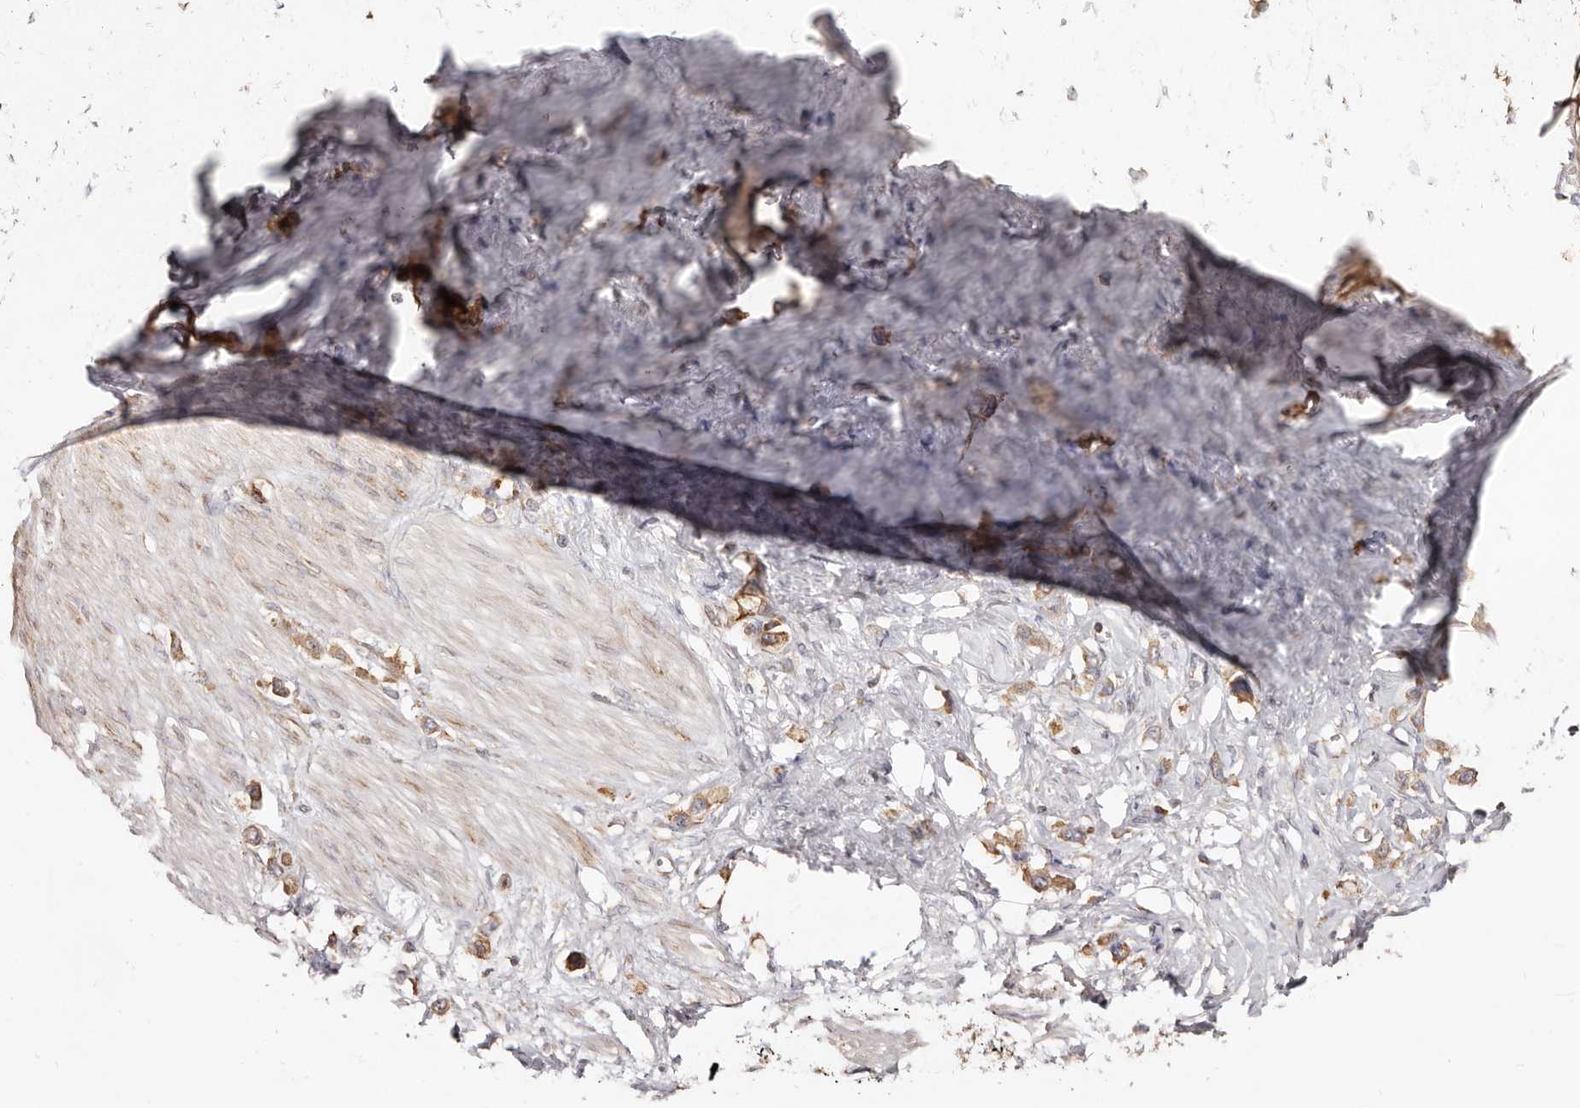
{"staining": {"intensity": "moderate", "quantity": ">75%", "location": "cytoplasmic/membranous"}, "tissue": "stomach cancer", "cell_type": "Tumor cells", "image_type": "cancer", "snomed": [{"axis": "morphology", "description": "Adenocarcinoma, NOS"}, {"axis": "topography", "description": "Stomach"}], "caption": "This is an image of immunohistochemistry (IHC) staining of stomach adenocarcinoma, which shows moderate expression in the cytoplasmic/membranous of tumor cells.", "gene": "RPS6", "patient": {"sex": "female", "age": 65}}